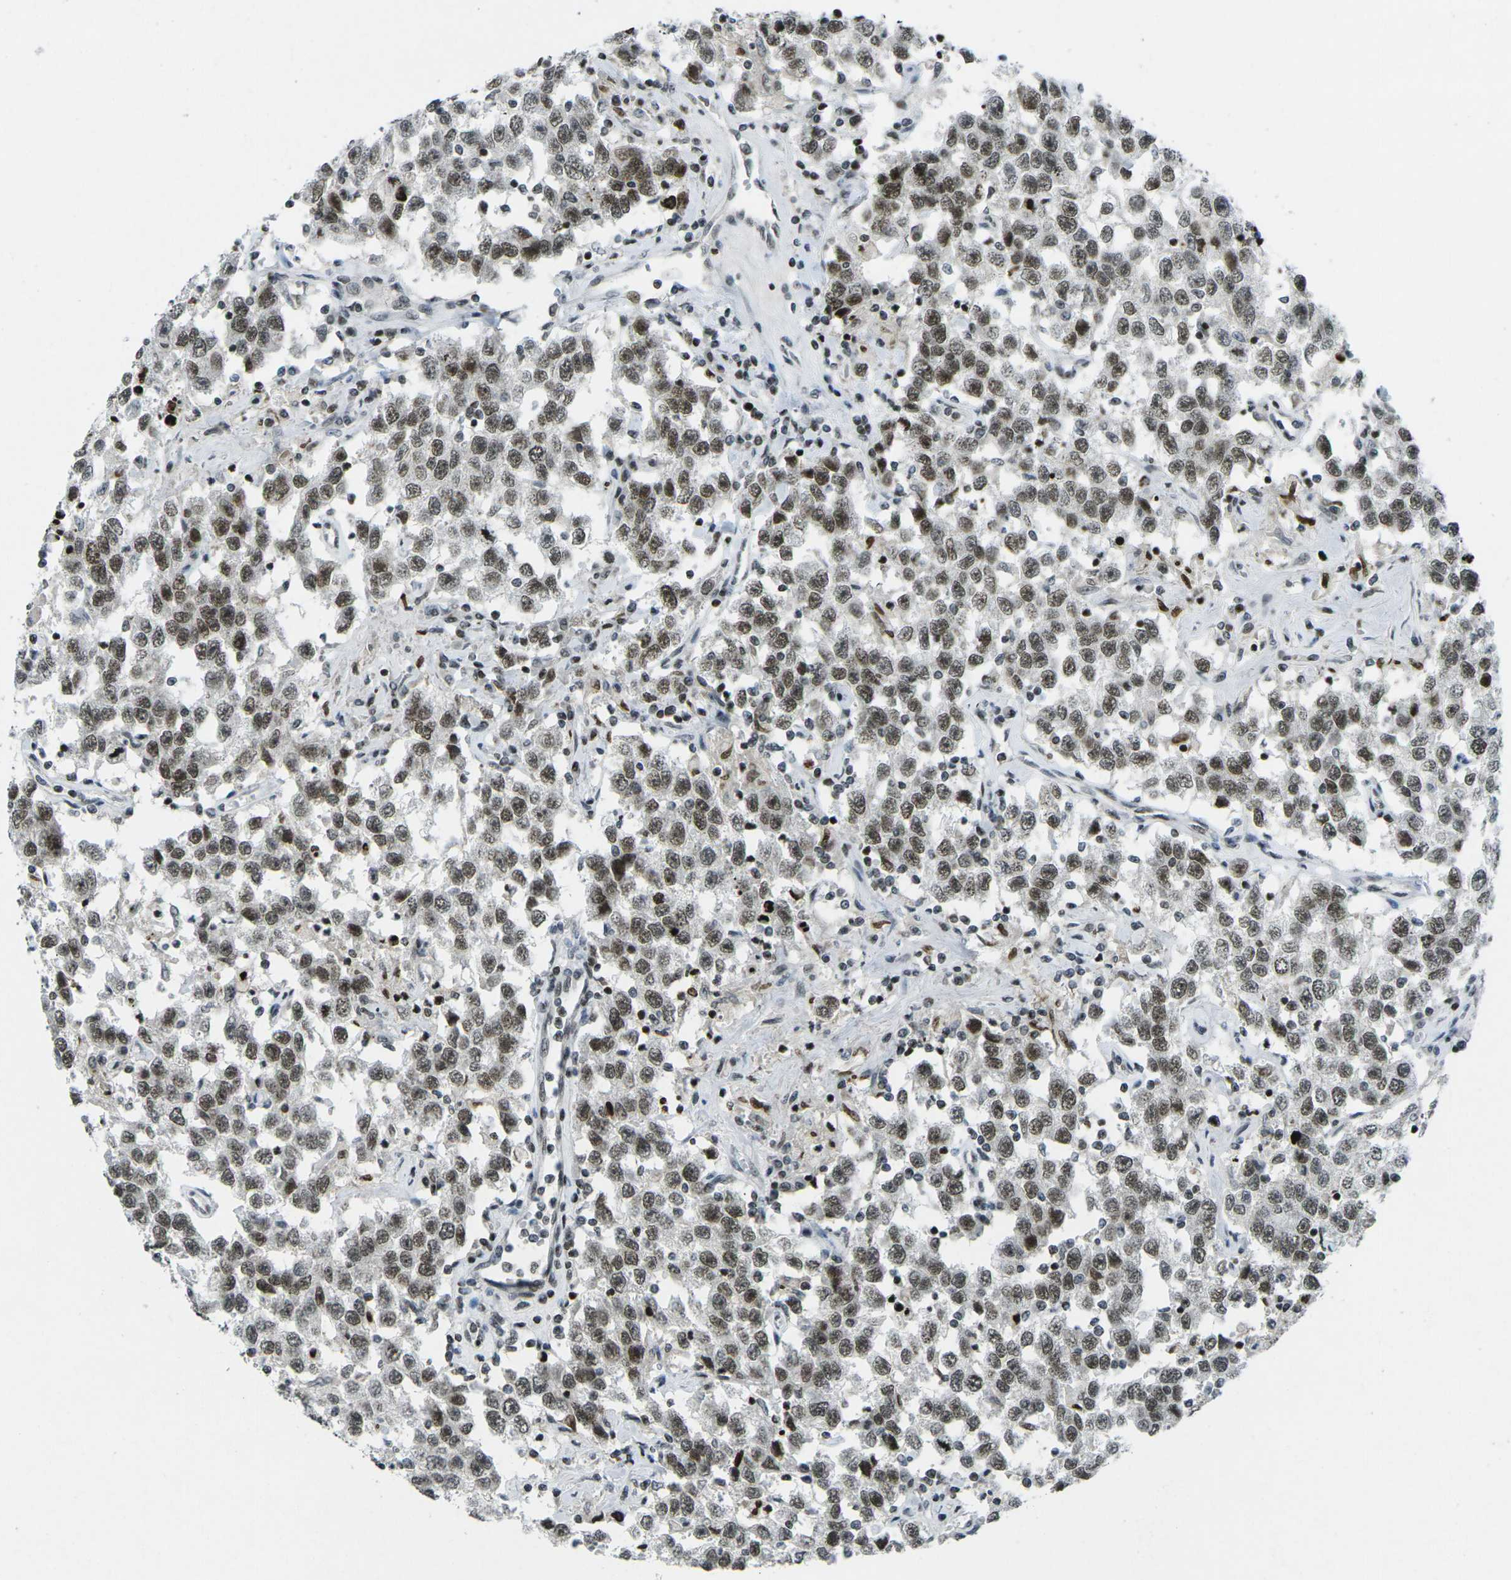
{"staining": {"intensity": "moderate", "quantity": ">75%", "location": "nuclear"}, "tissue": "testis cancer", "cell_type": "Tumor cells", "image_type": "cancer", "snomed": [{"axis": "morphology", "description": "Seminoma, NOS"}, {"axis": "topography", "description": "Testis"}], "caption": "A brown stain shows moderate nuclear positivity of a protein in testis seminoma tumor cells.", "gene": "EME1", "patient": {"sex": "male", "age": 41}}